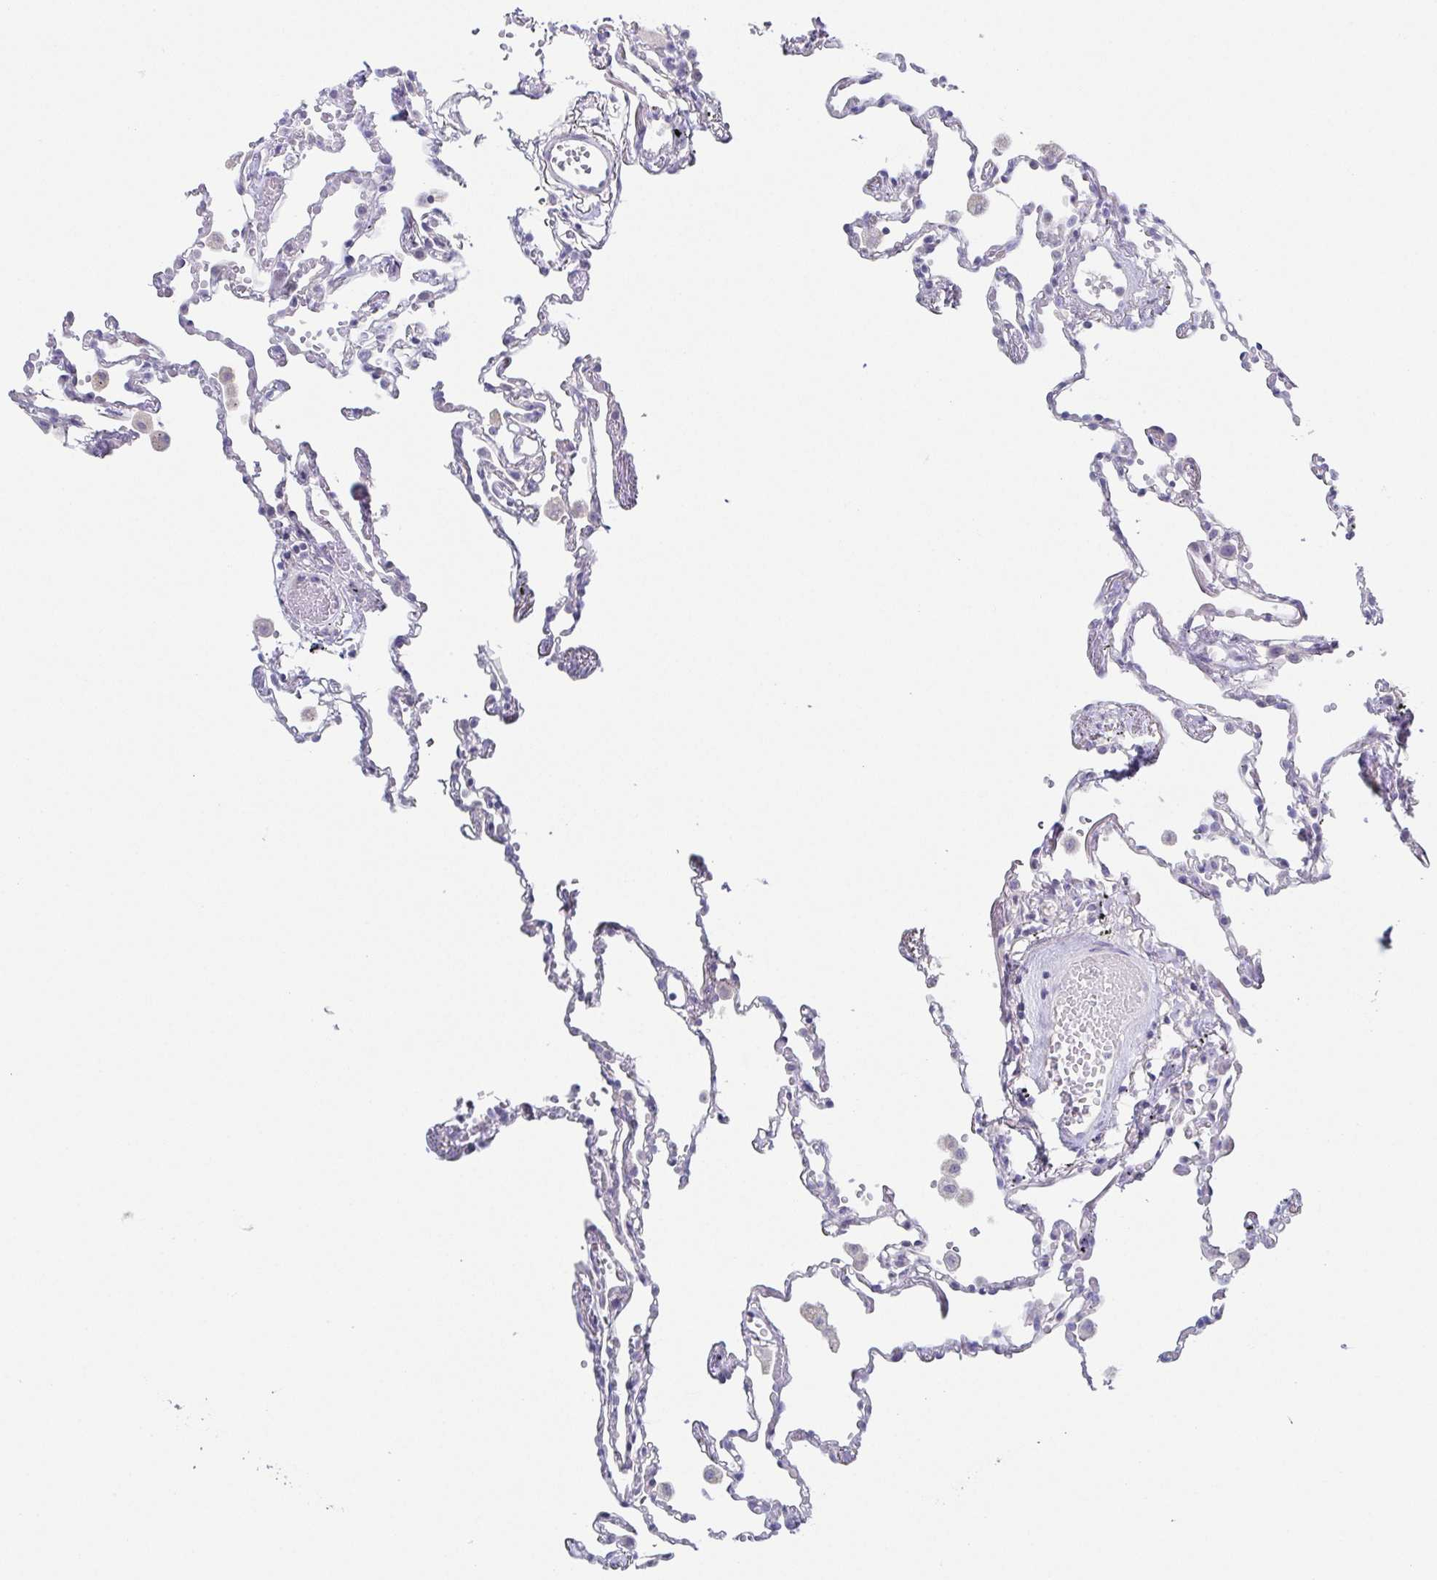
{"staining": {"intensity": "negative", "quantity": "none", "location": "none"}, "tissue": "lung", "cell_type": "Alveolar cells", "image_type": "normal", "snomed": [{"axis": "morphology", "description": "Normal tissue, NOS"}, {"axis": "topography", "description": "Lung"}], "caption": "Immunohistochemistry photomicrograph of unremarkable lung stained for a protein (brown), which exhibits no expression in alveolar cells. The staining was performed using DAB (3,3'-diaminobenzidine) to visualize the protein expression in brown, while the nuclei were stained in blue with hematoxylin (Magnification: 20x).", "gene": "HTR2A", "patient": {"sex": "female", "age": 67}}